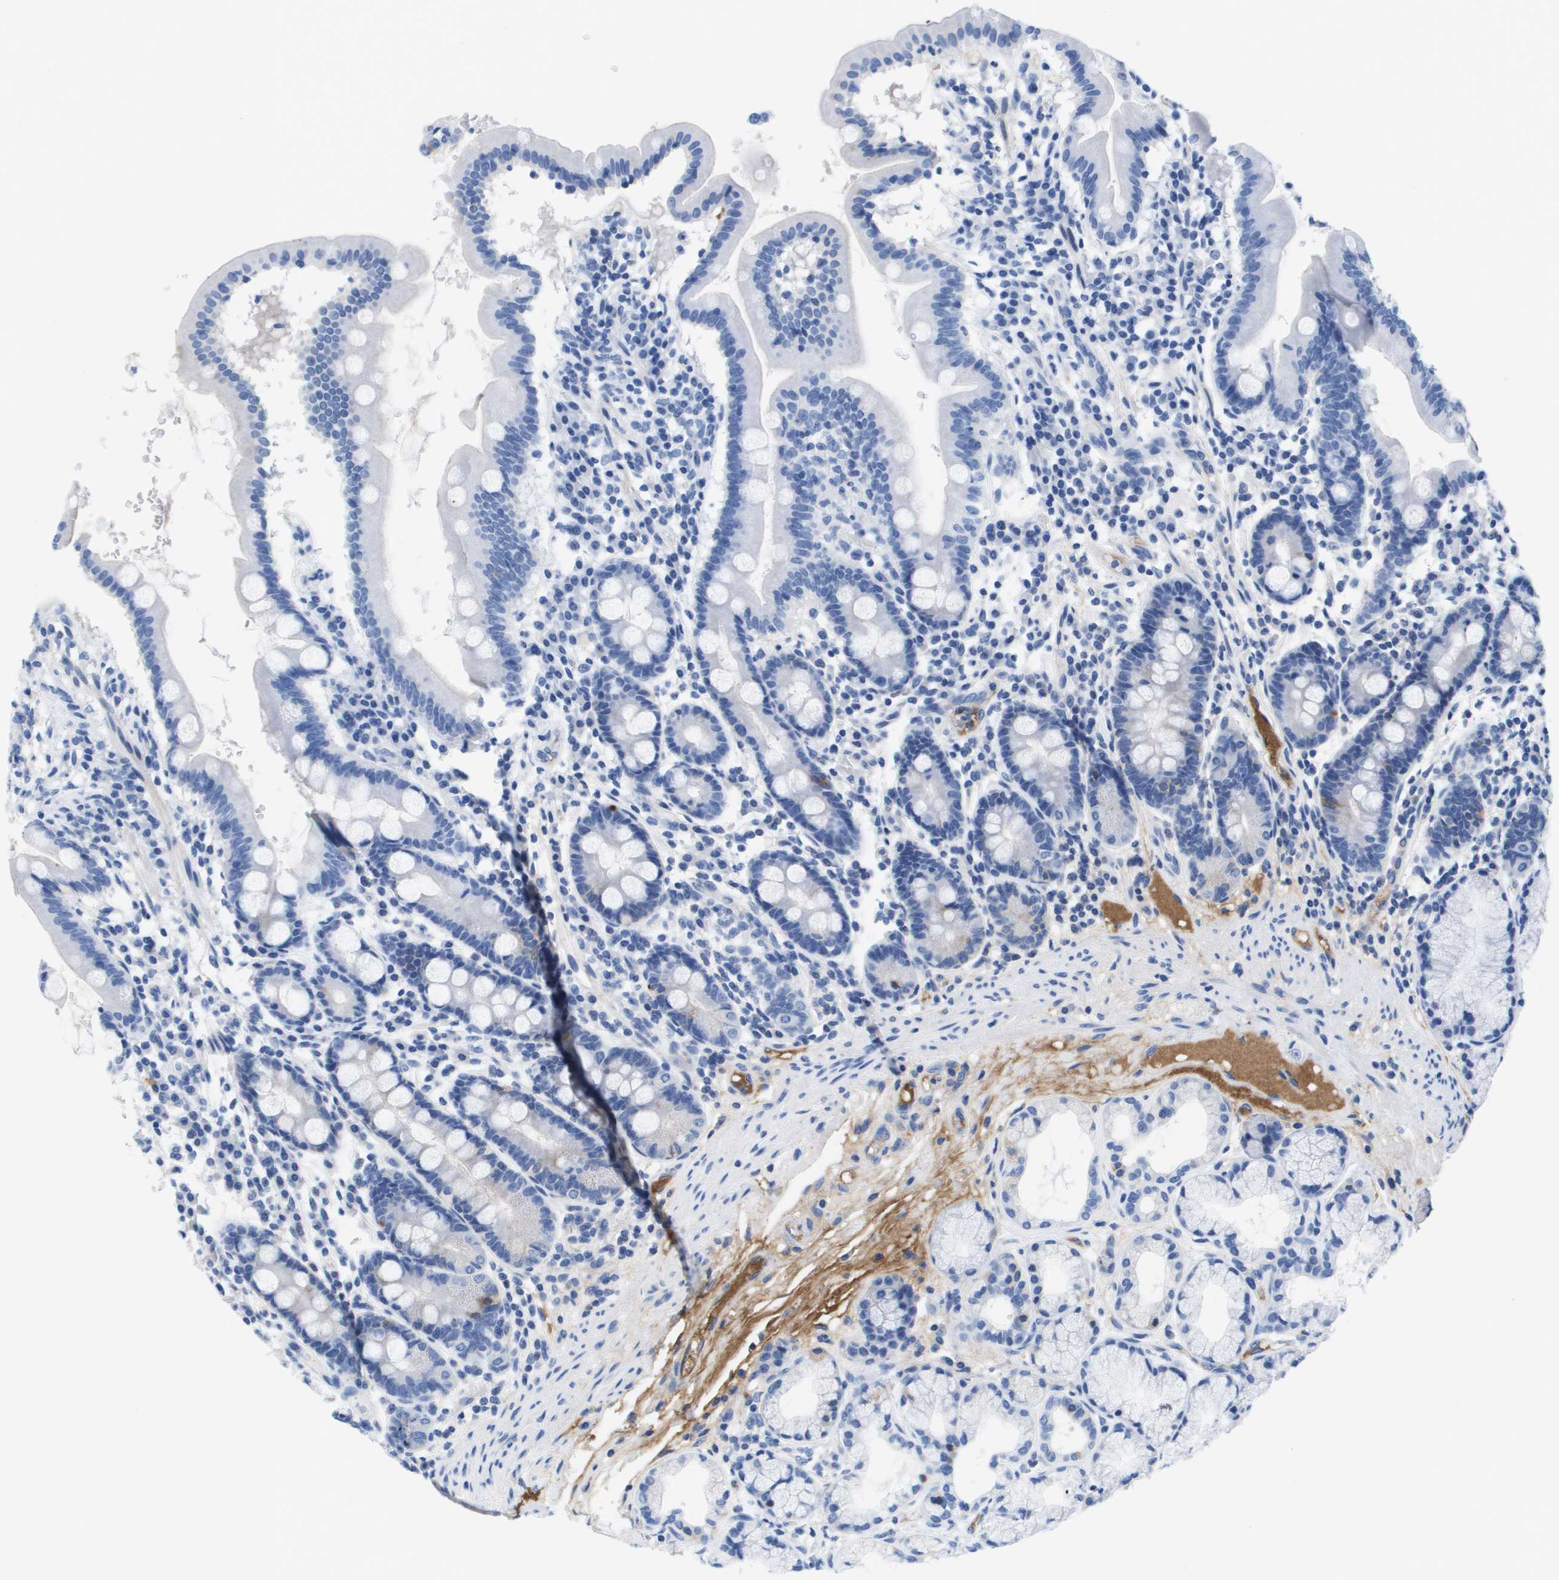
{"staining": {"intensity": "negative", "quantity": "none", "location": "none"}, "tissue": "duodenum", "cell_type": "Glandular cells", "image_type": "normal", "snomed": [{"axis": "morphology", "description": "Normal tissue, NOS"}, {"axis": "topography", "description": "Duodenum"}], "caption": "High power microscopy photomicrograph of an immunohistochemistry (IHC) histopathology image of benign duodenum, revealing no significant positivity in glandular cells.", "gene": "APOA1", "patient": {"sex": "male", "age": 50}}